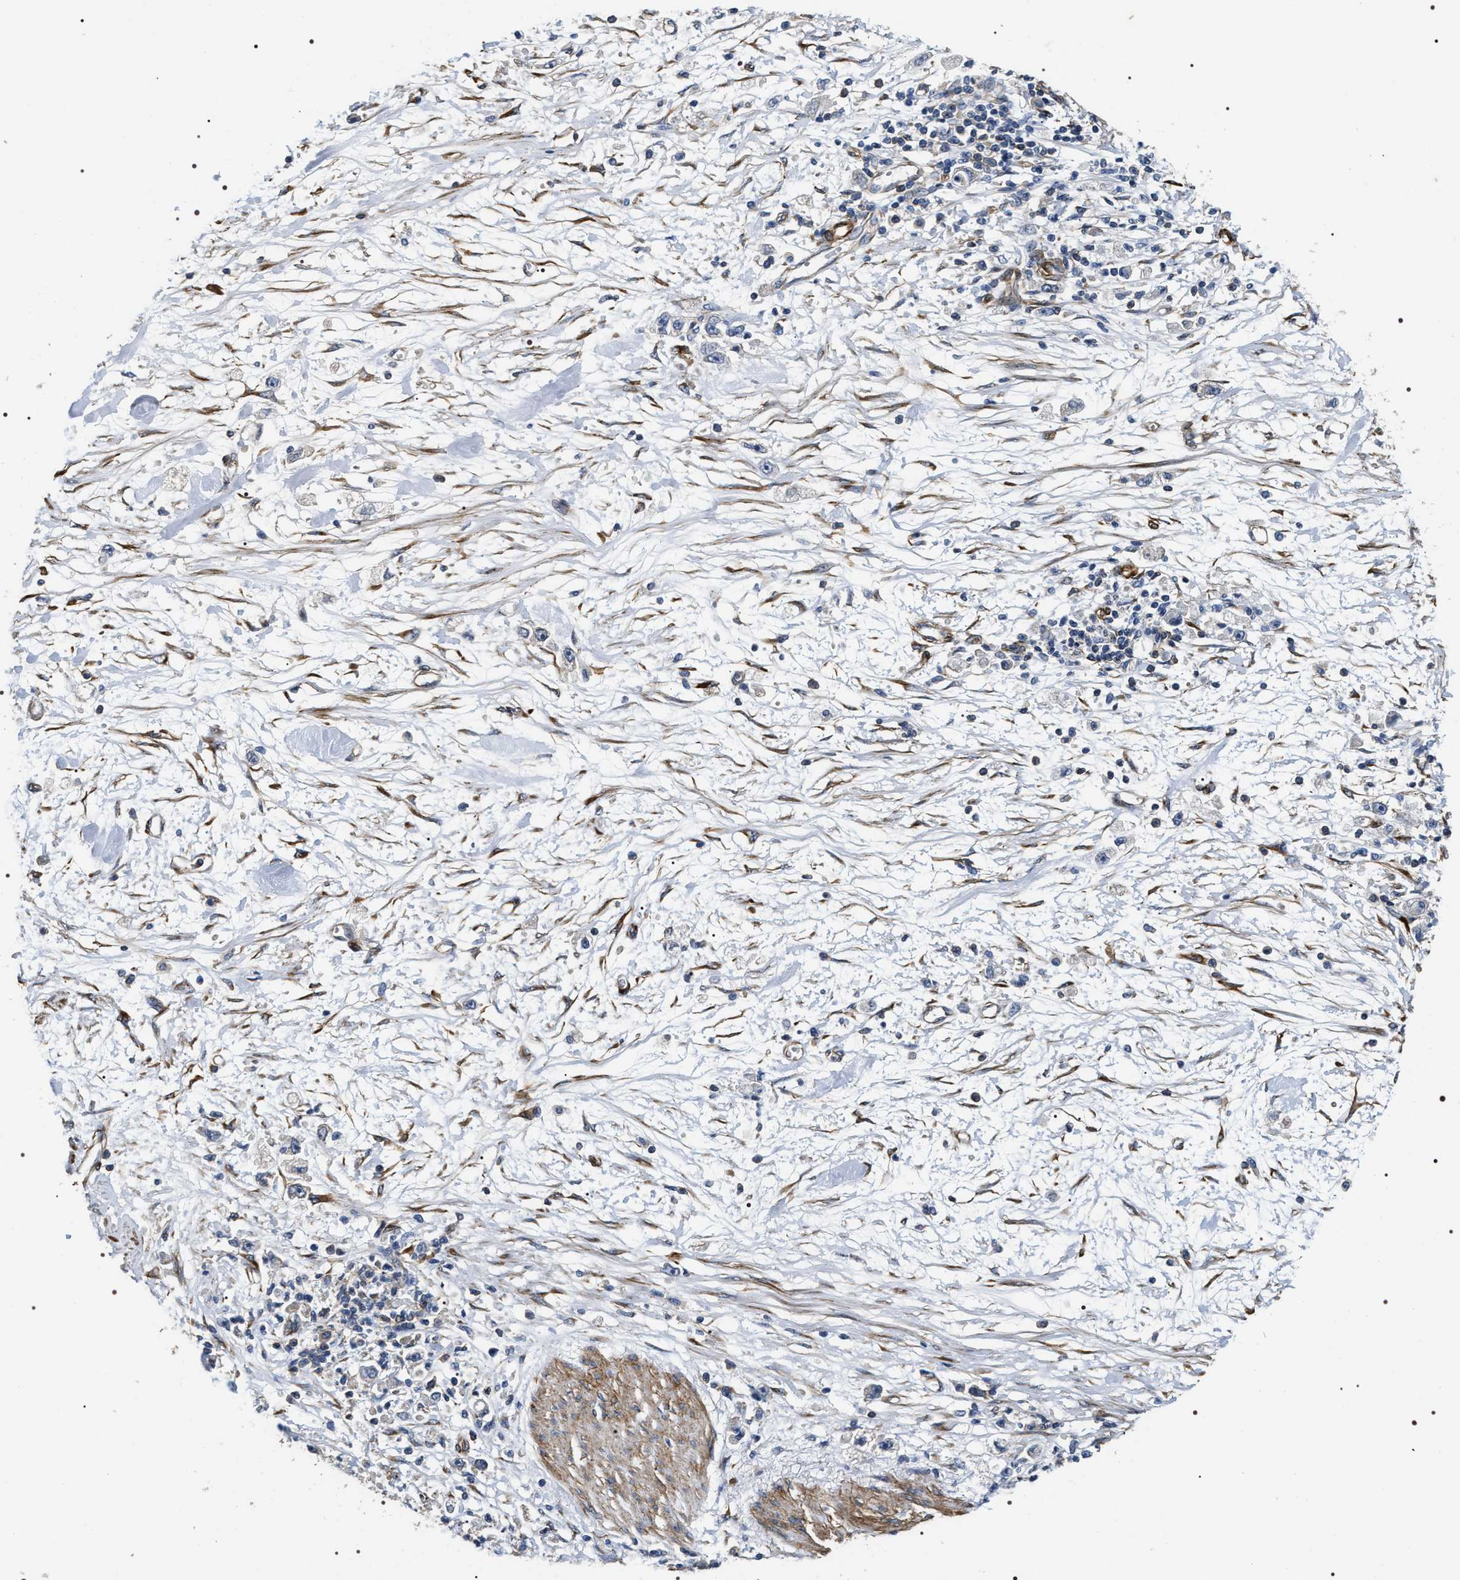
{"staining": {"intensity": "negative", "quantity": "none", "location": "none"}, "tissue": "stomach cancer", "cell_type": "Tumor cells", "image_type": "cancer", "snomed": [{"axis": "morphology", "description": "Adenocarcinoma, NOS"}, {"axis": "topography", "description": "Stomach"}], "caption": "Micrograph shows no protein positivity in tumor cells of stomach cancer (adenocarcinoma) tissue.", "gene": "ZC3HAV1L", "patient": {"sex": "female", "age": 59}}